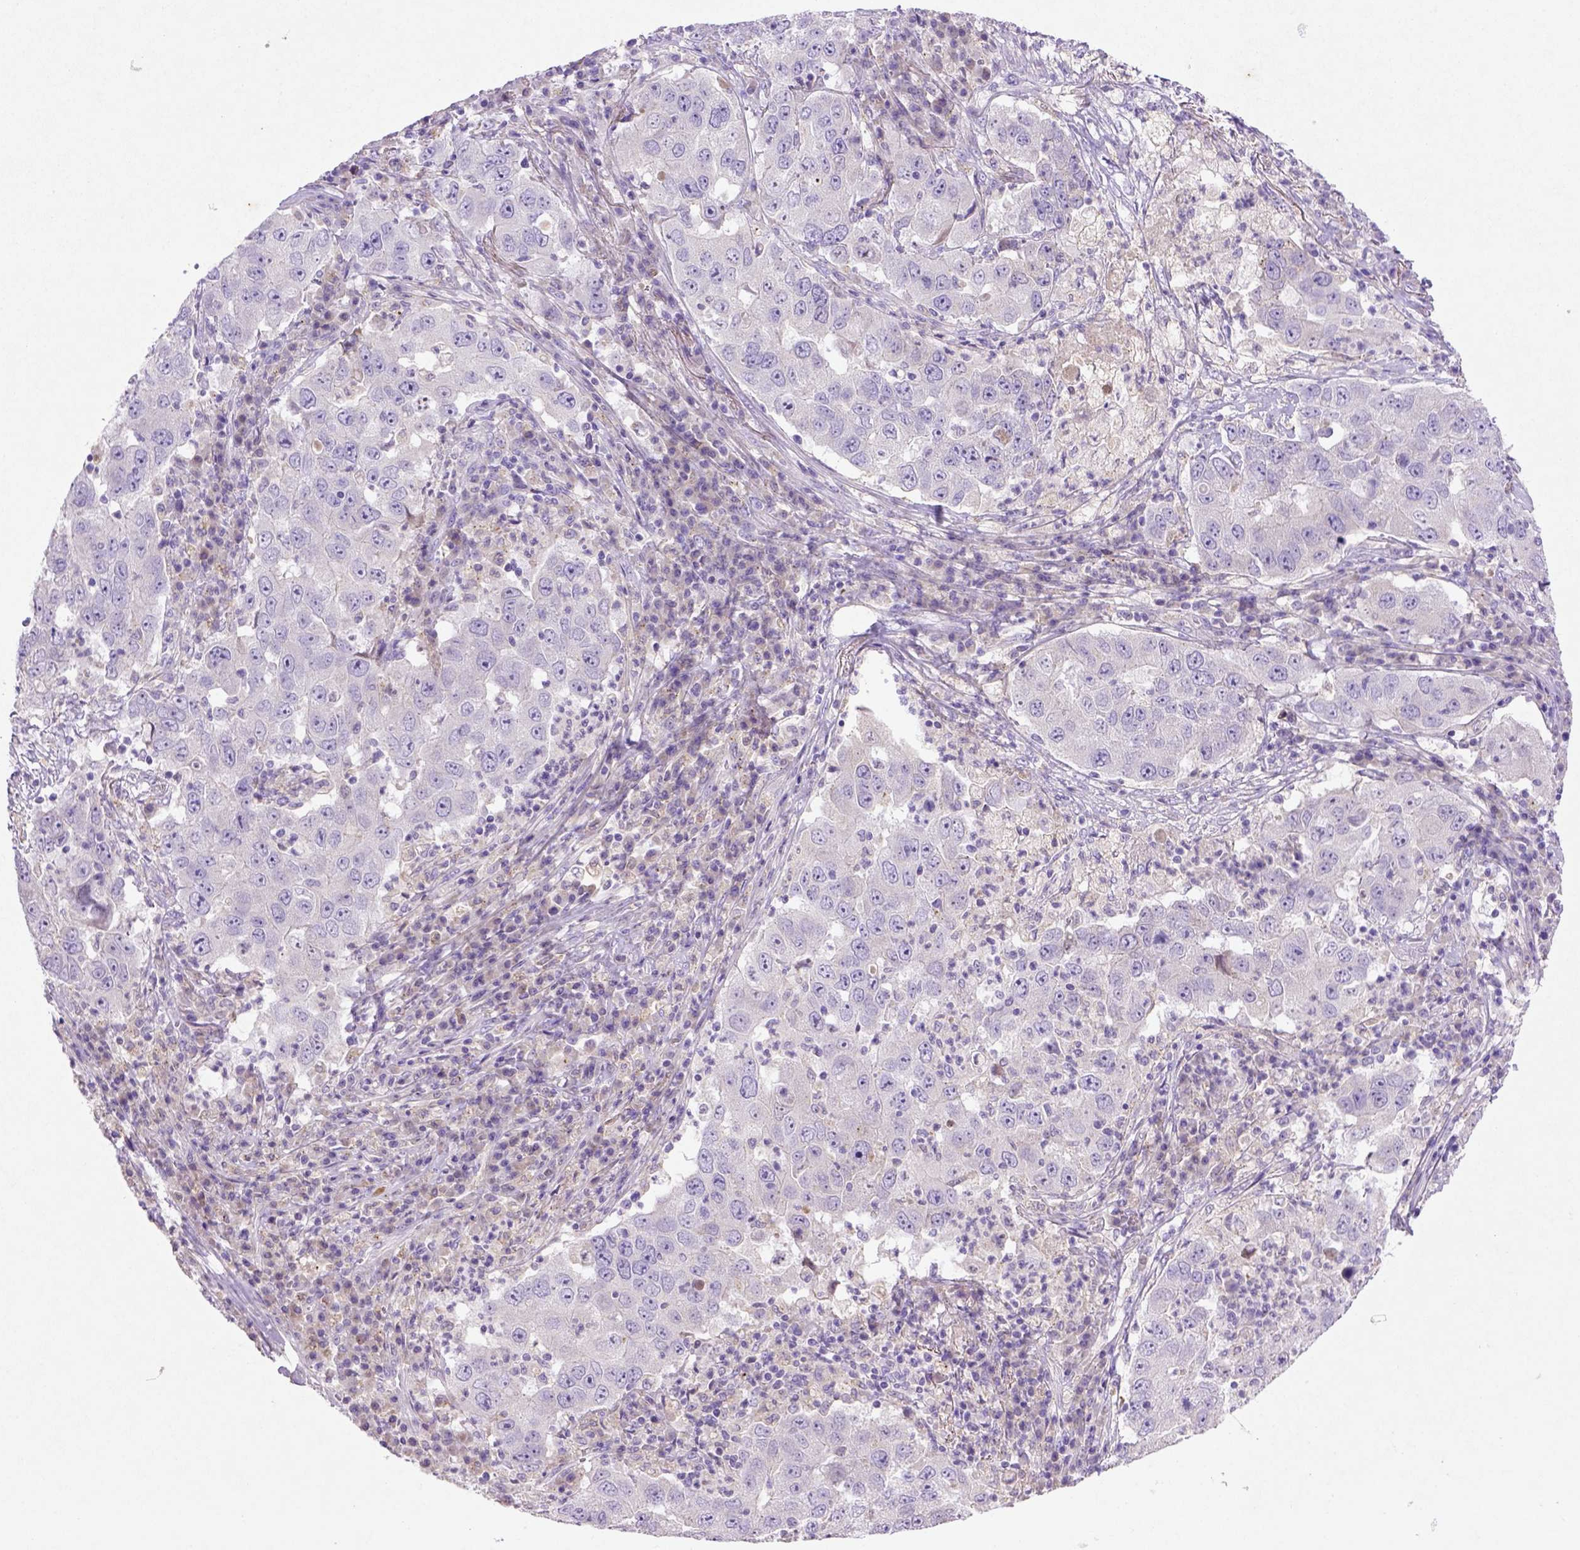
{"staining": {"intensity": "negative", "quantity": "none", "location": "none"}, "tissue": "lung cancer", "cell_type": "Tumor cells", "image_type": "cancer", "snomed": [{"axis": "morphology", "description": "Adenocarcinoma, NOS"}, {"axis": "topography", "description": "Lung"}], "caption": "The histopathology image exhibits no significant staining in tumor cells of lung cancer (adenocarcinoma).", "gene": "NUDT2", "patient": {"sex": "male", "age": 73}}